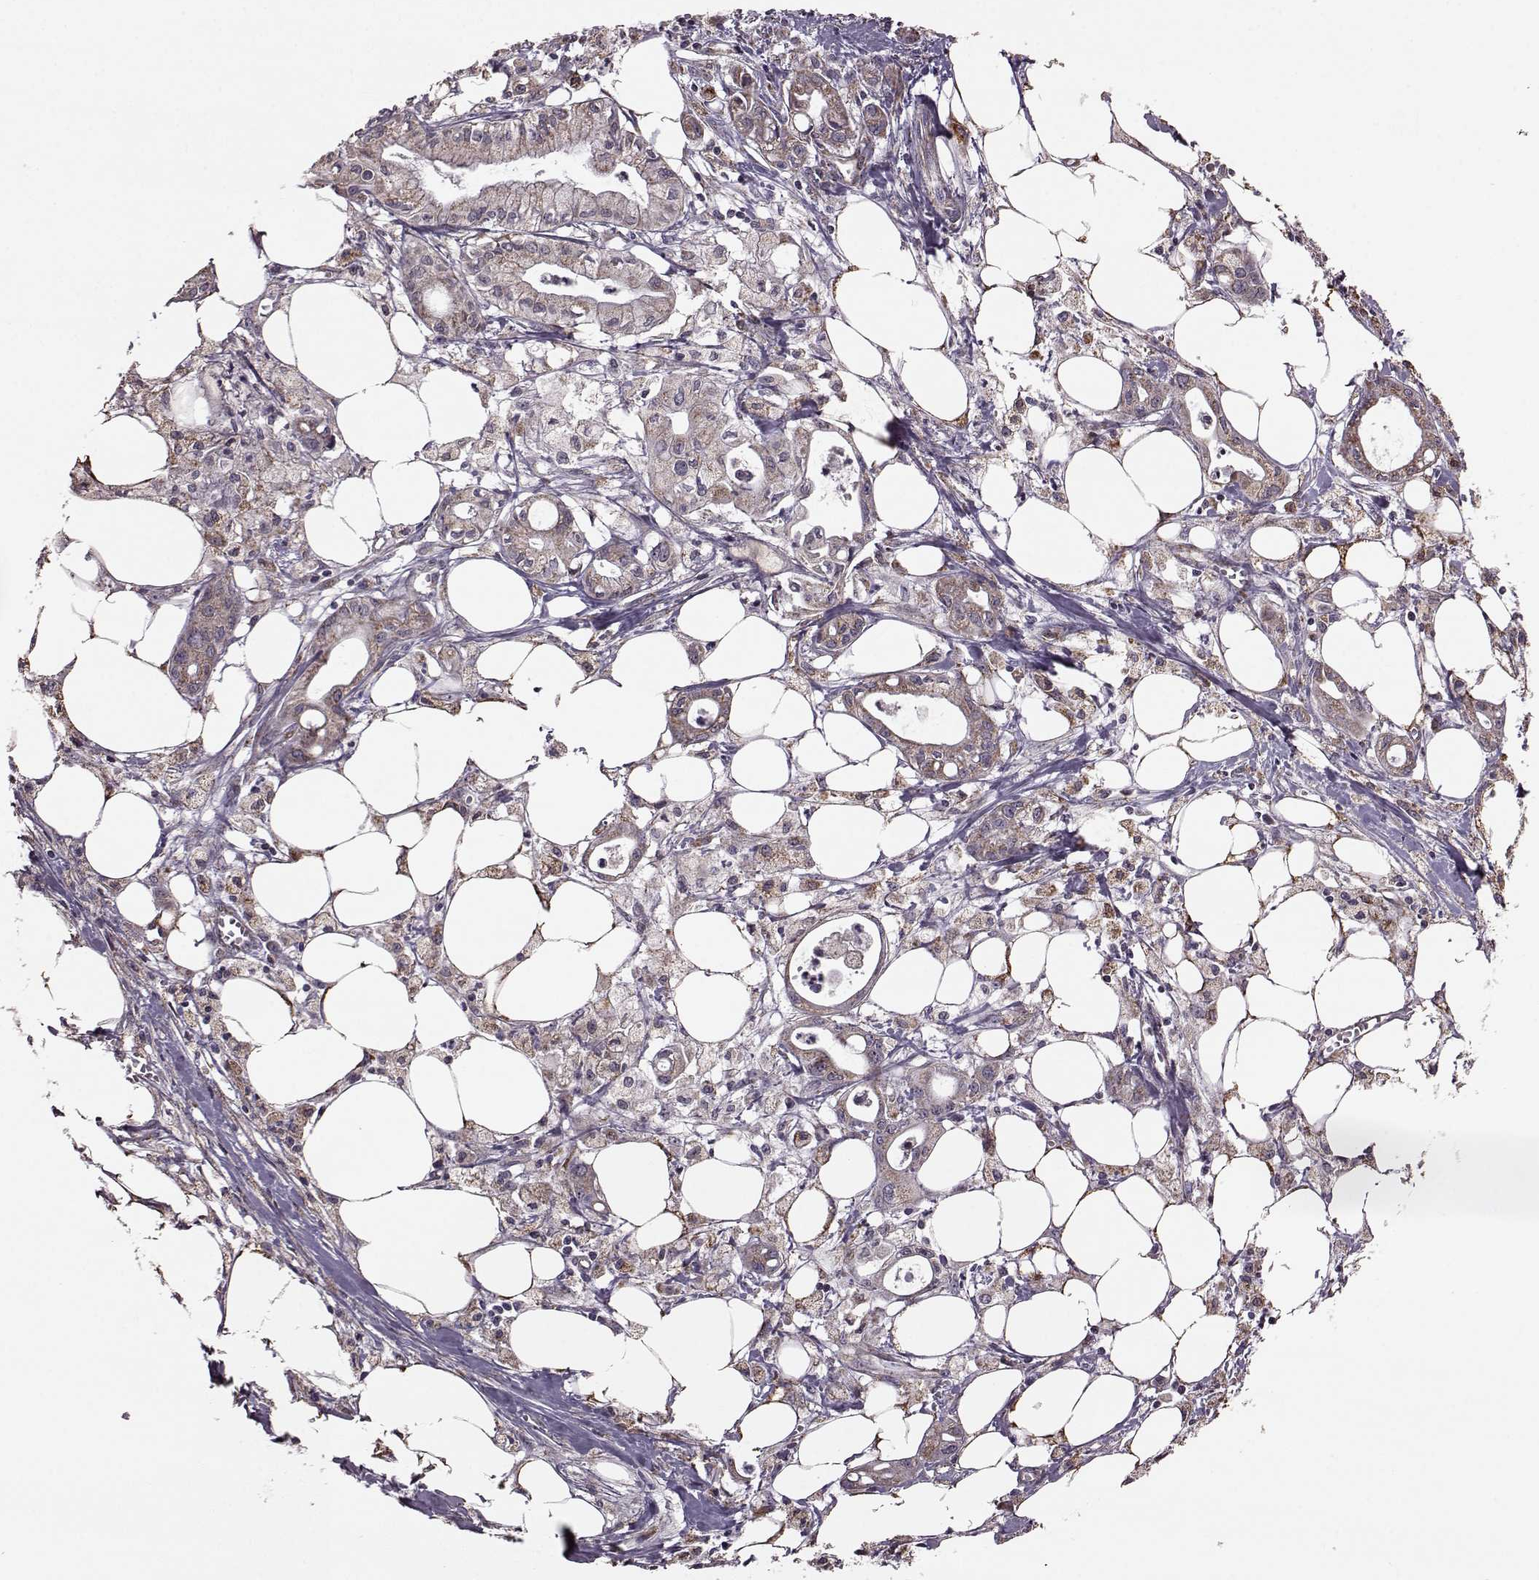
{"staining": {"intensity": "moderate", "quantity": ">75%", "location": "cytoplasmic/membranous"}, "tissue": "pancreatic cancer", "cell_type": "Tumor cells", "image_type": "cancer", "snomed": [{"axis": "morphology", "description": "Adenocarcinoma, NOS"}, {"axis": "topography", "description": "Pancreas"}], "caption": "Immunohistochemical staining of human pancreatic cancer (adenocarcinoma) demonstrates moderate cytoplasmic/membranous protein staining in approximately >75% of tumor cells.", "gene": "PUDP", "patient": {"sex": "male", "age": 71}}